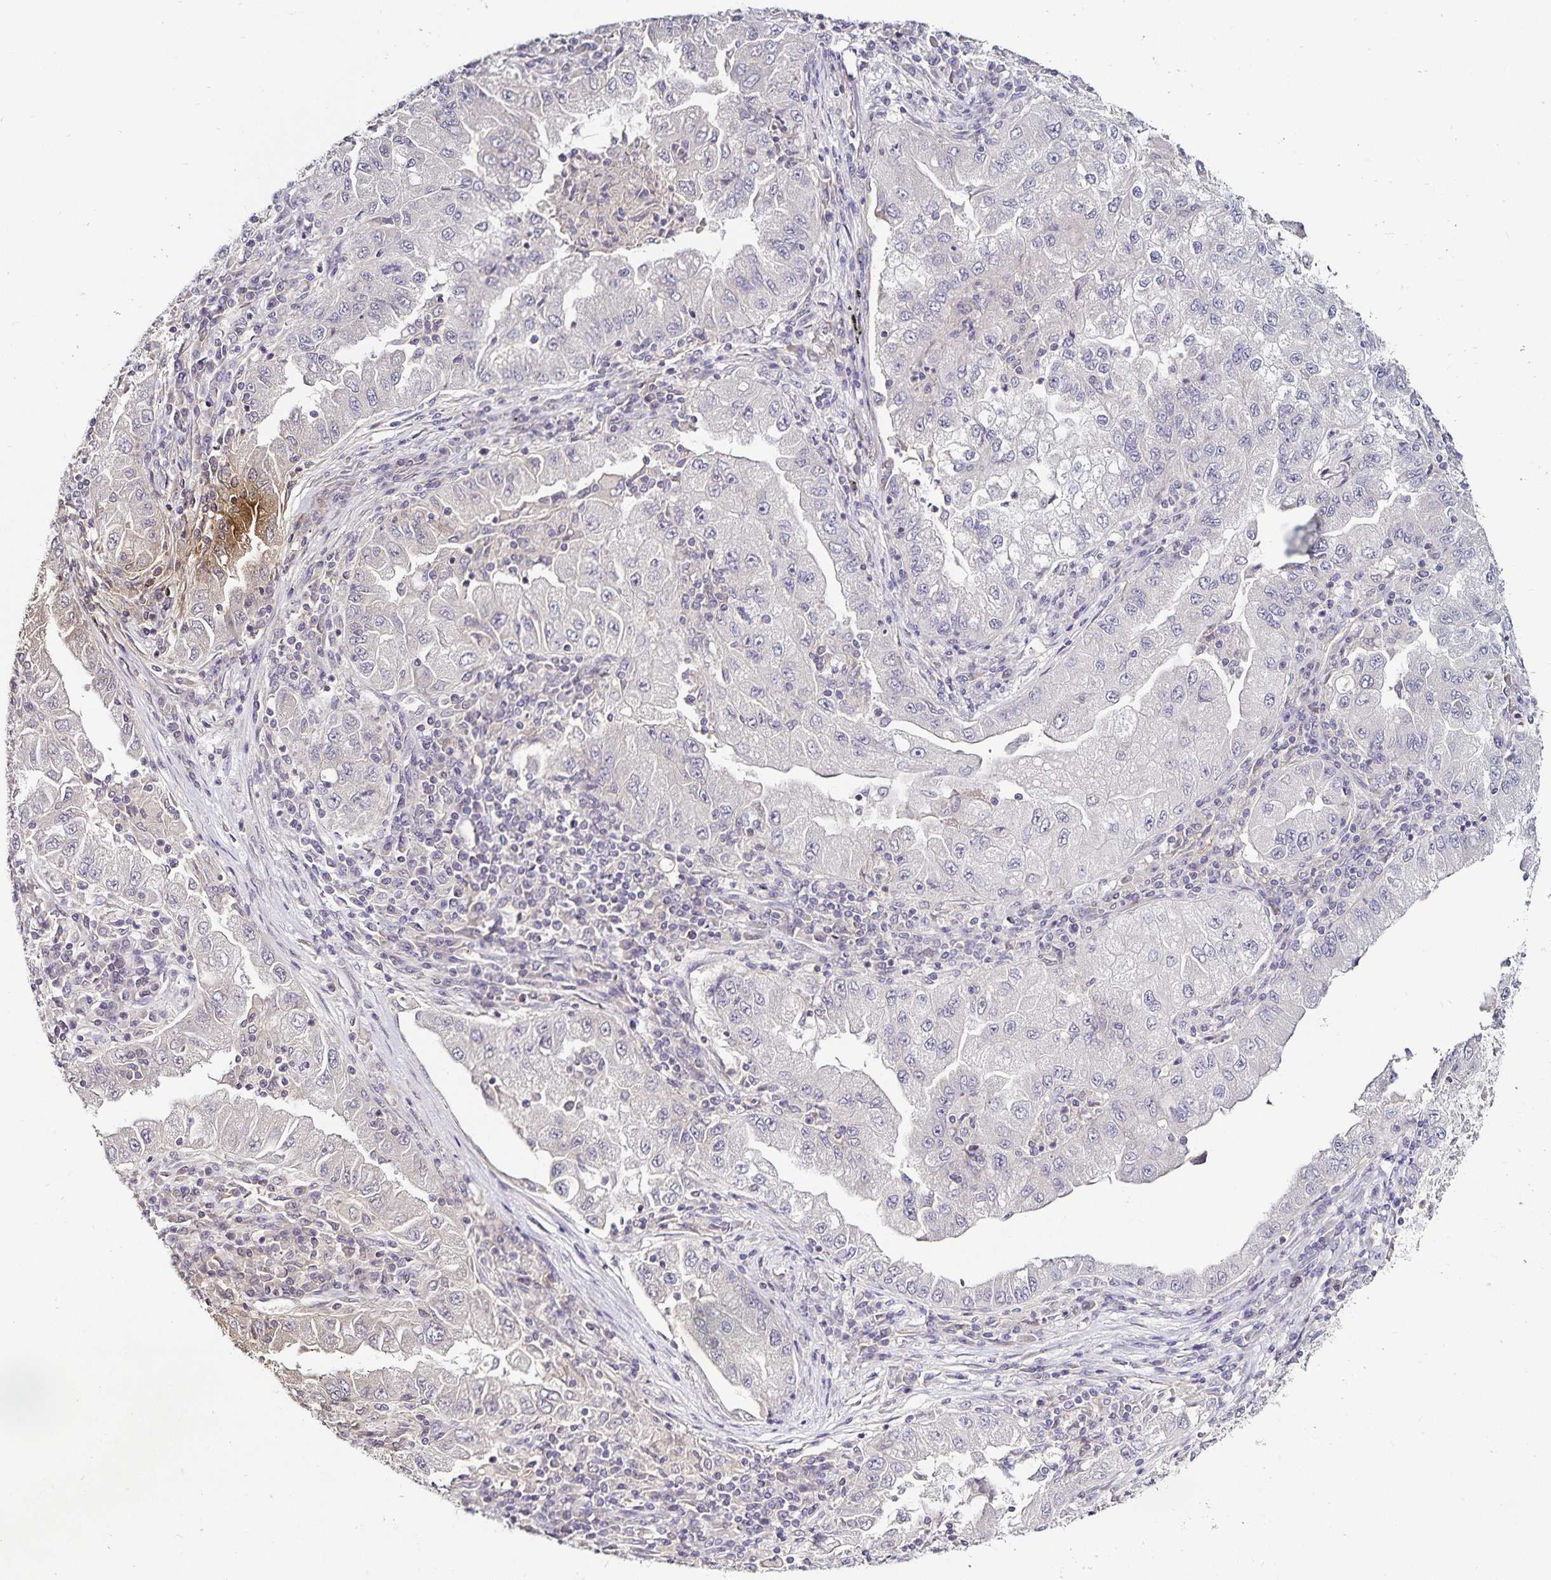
{"staining": {"intensity": "negative", "quantity": "none", "location": "none"}, "tissue": "lung cancer", "cell_type": "Tumor cells", "image_type": "cancer", "snomed": [{"axis": "morphology", "description": "Adenocarcinoma, NOS"}, {"axis": "morphology", "description": "Adenocarcinoma primary or metastatic"}, {"axis": "topography", "description": "Lung"}], "caption": "Photomicrograph shows no significant protein staining in tumor cells of adenocarcinoma primary or metastatic (lung). (IHC, brightfield microscopy, high magnification).", "gene": "ACSL5", "patient": {"sex": "male", "age": 74}}